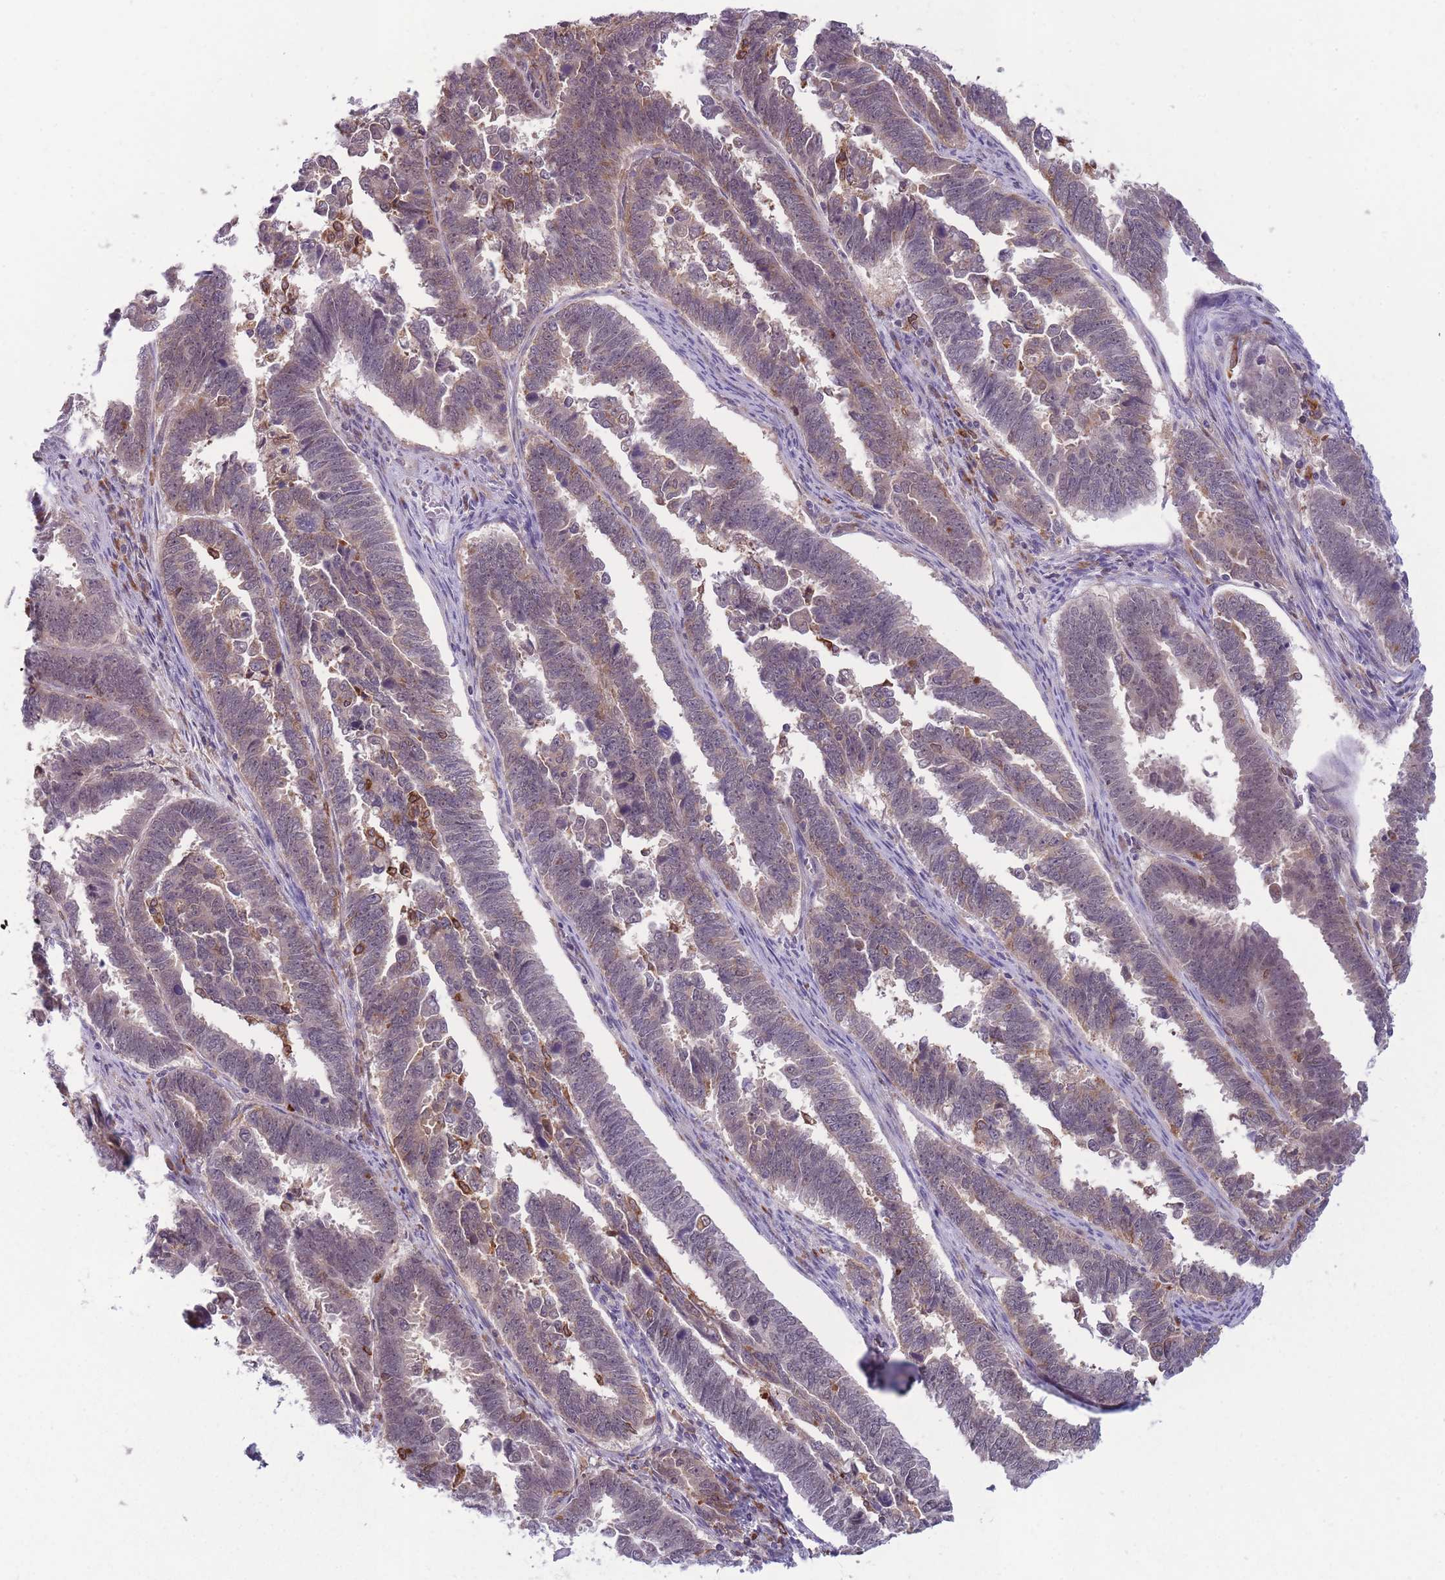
{"staining": {"intensity": "weak", "quantity": "25%-75%", "location": "cytoplasmic/membranous,nuclear"}, "tissue": "endometrial cancer", "cell_type": "Tumor cells", "image_type": "cancer", "snomed": [{"axis": "morphology", "description": "Adenocarcinoma, NOS"}, {"axis": "topography", "description": "Endometrium"}], "caption": "Endometrial cancer was stained to show a protein in brown. There is low levels of weak cytoplasmic/membranous and nuclear positivity in approximately 25%-75% of tumor cells.", "gene": "TMEM121", "patient": {"sex": "female", "age": 75}}